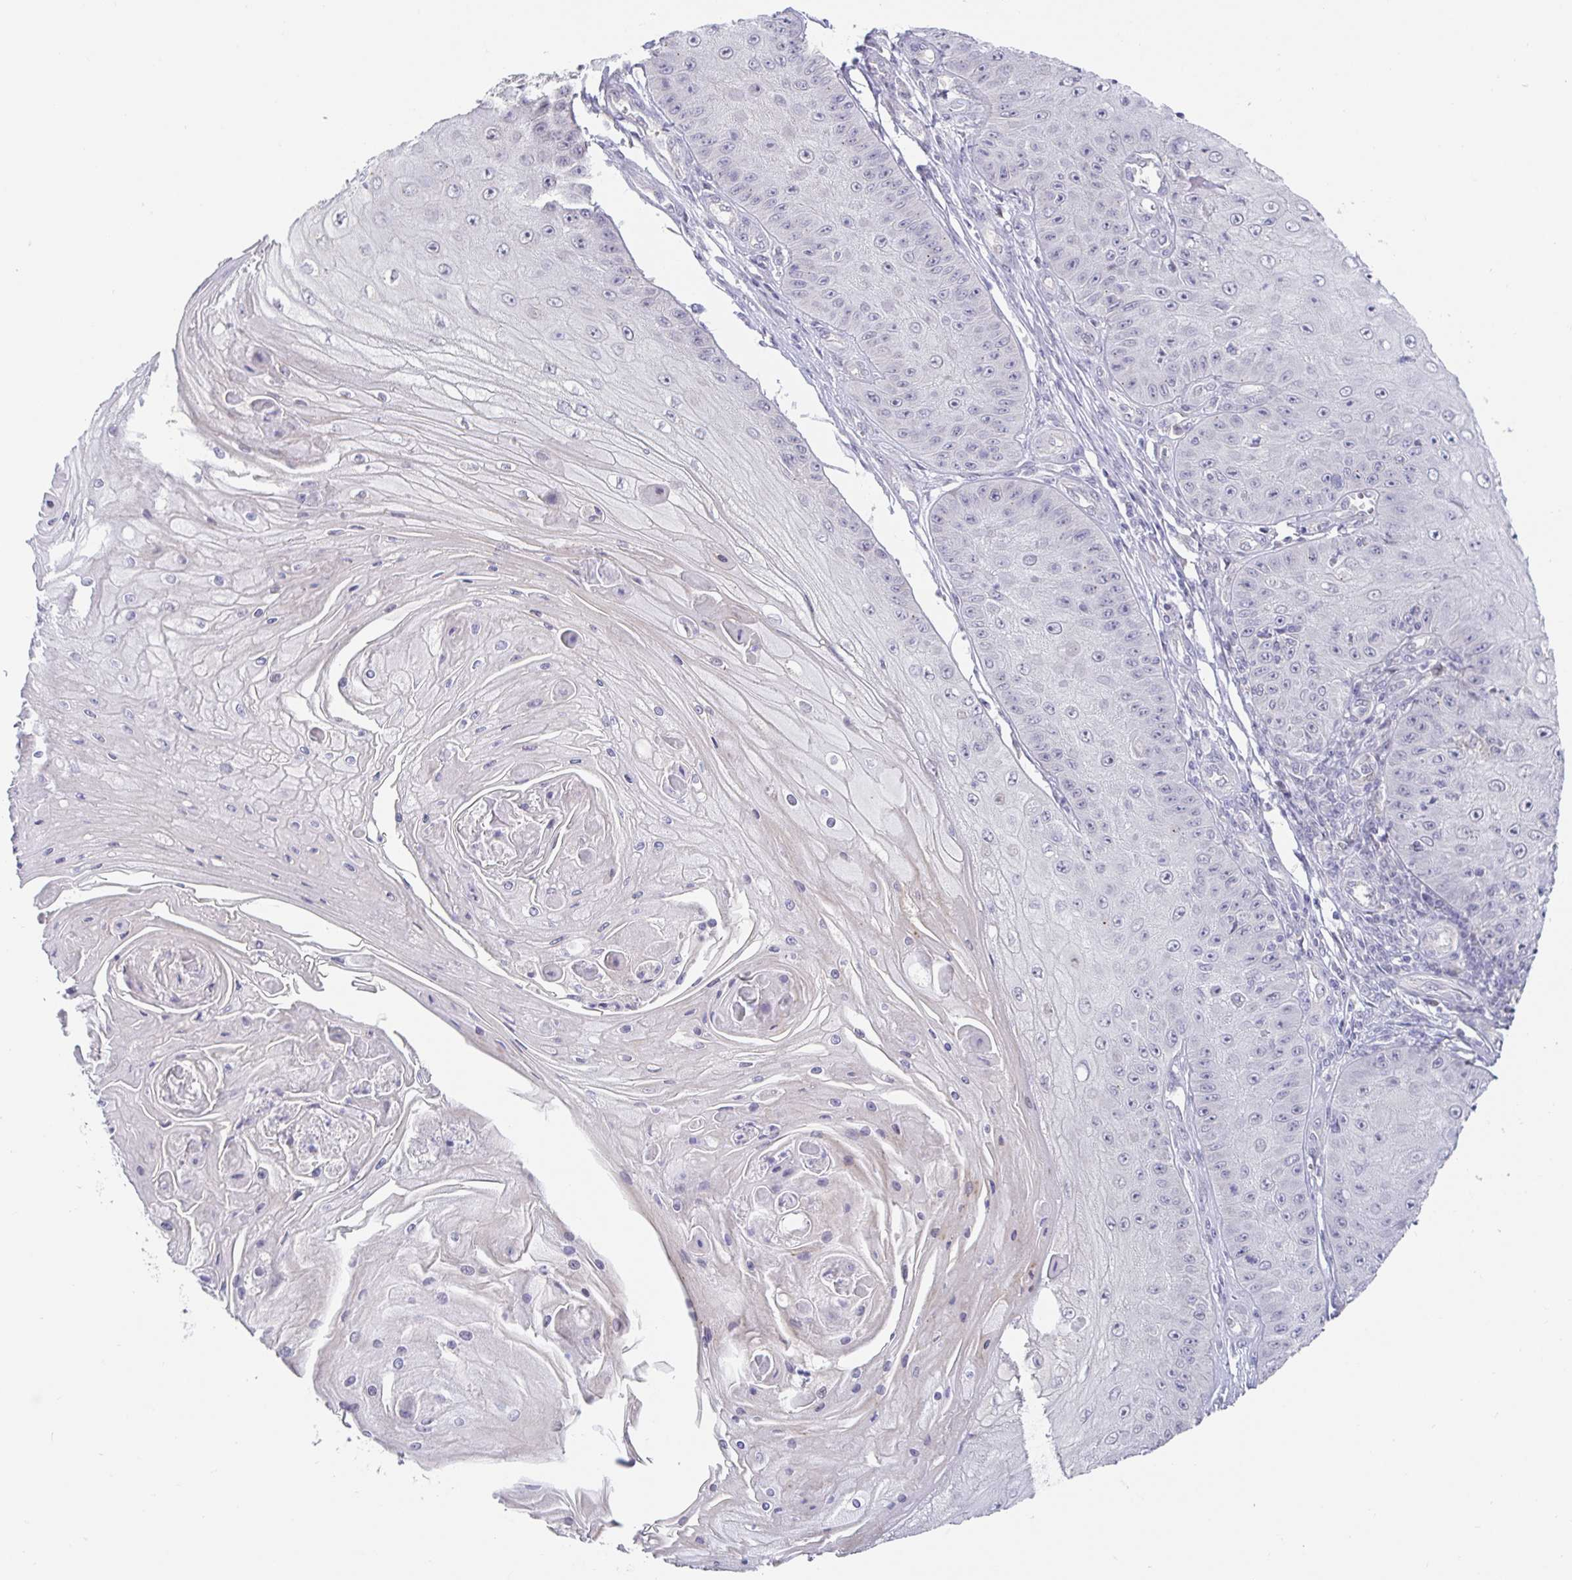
{"staining": {"intensity": "negative", "quantity": "none", "location": "none"}, "tissue": "skin cancer", "cell_type": "Tumor cells", "image_type": "cancer", "snomed": [{"axis": "morphology", "description": "Squamous cell carcinoma, NOS"}, {"axis": "topography", "description": "Skin"}], "caption": "This is an immunohistochemistry photomicrograph of human squamous cell carcinoma (skin). There is no positivity in tumor cells.", "gene": "CIT", "patient": {"sex": "male", "age": 70}}